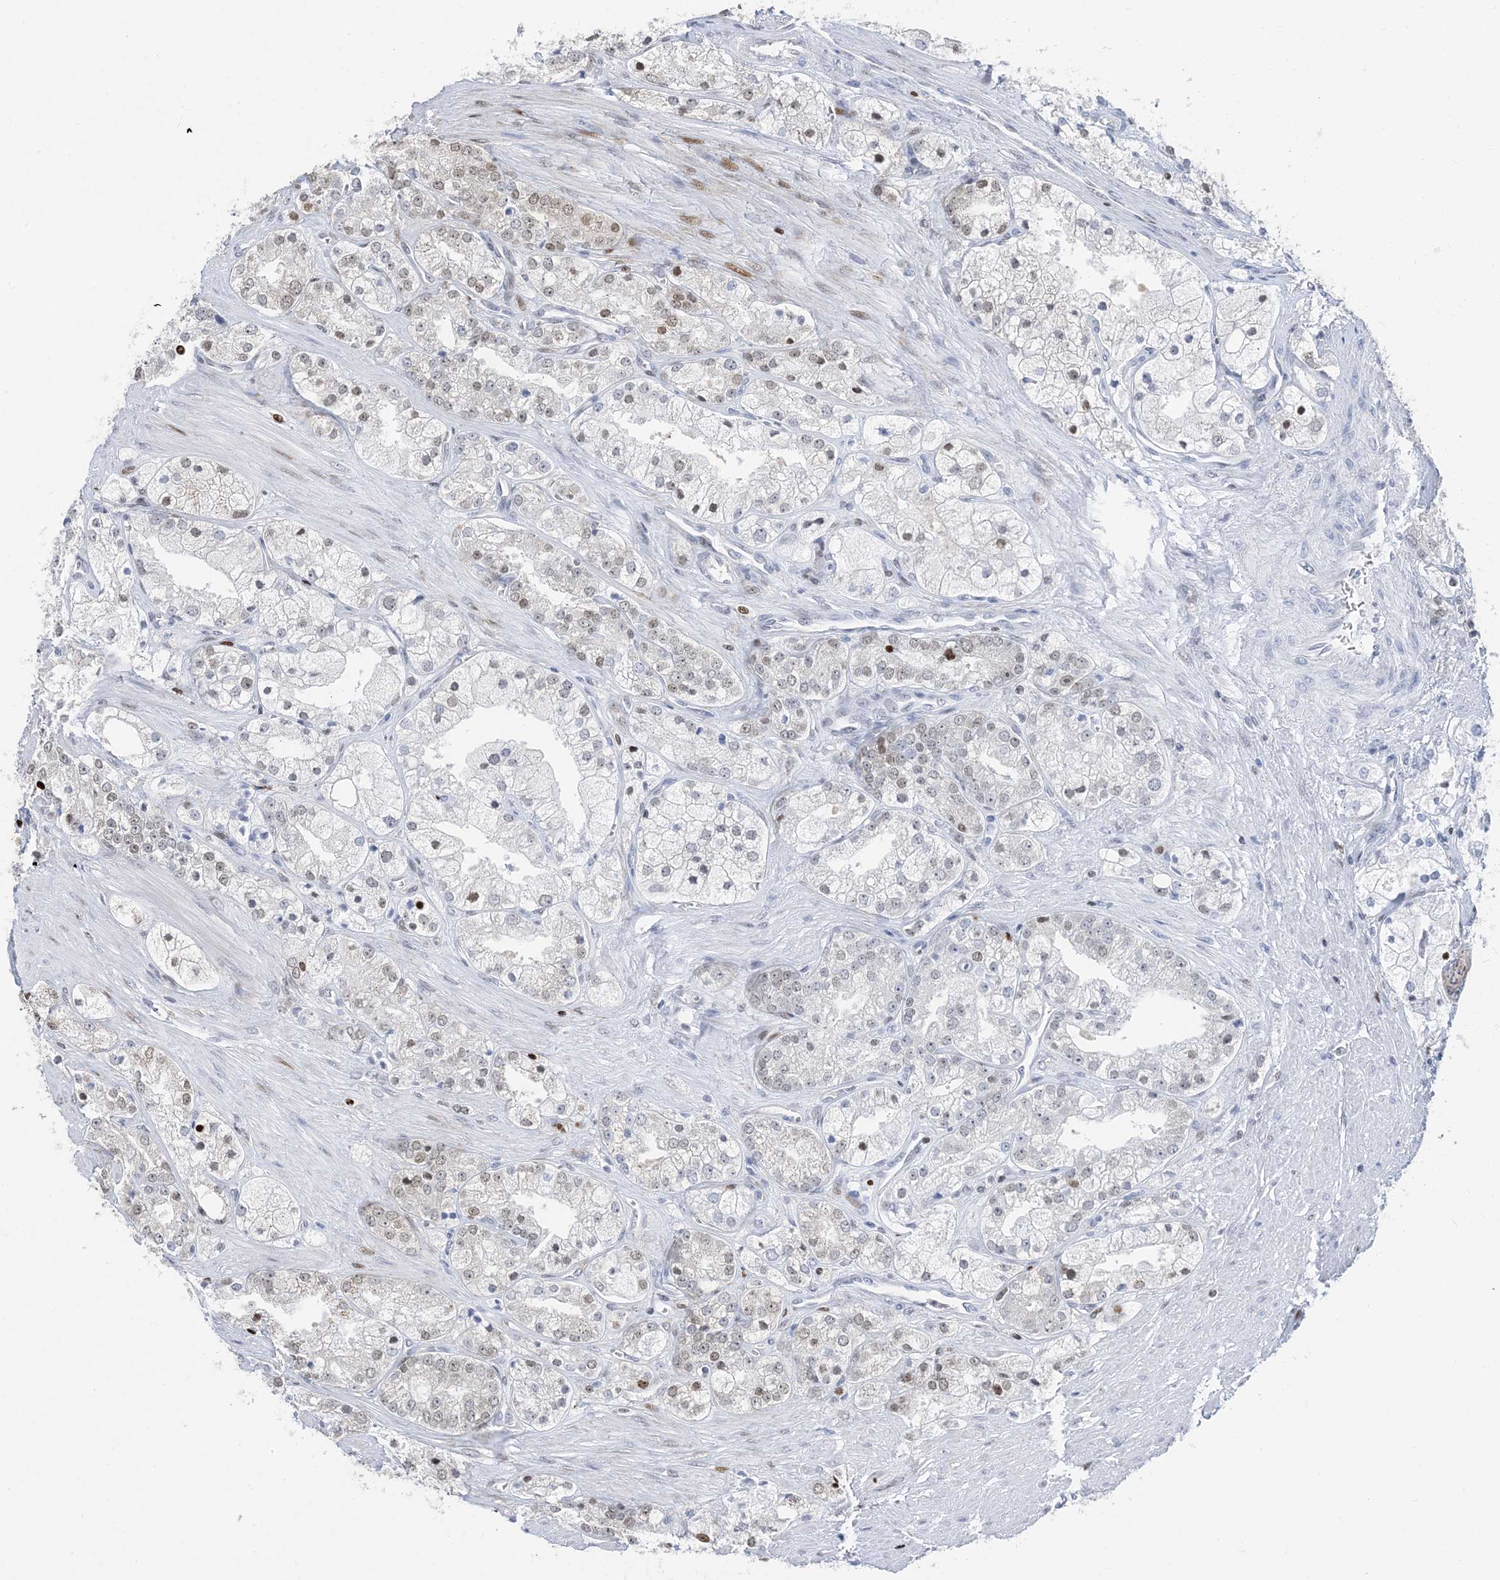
{"staining": {"intensity": "moderate", "quantity": "<25%", "location": "nuclear"}, "tissue": "prostate cancer", "cell_type": "Tumor cells", "image_type": "cancer", "snomed": [{"axis": "morphology", "description": "Adenocarcinoma, High grade"}, {"axis": "topography", "description": "Prostate"}], "caption": "Immunohistochemical staining of prostate cancer (adenocarcinoma (high-grade)) exhibits low levels of moderate nuclear positivity in approximately <25% of tumor cells. (Brightfield microscopy of DAB IHC at high magnification).", "gene": "SLC25A53", "patient": {"sex": "male", "age": 50}}